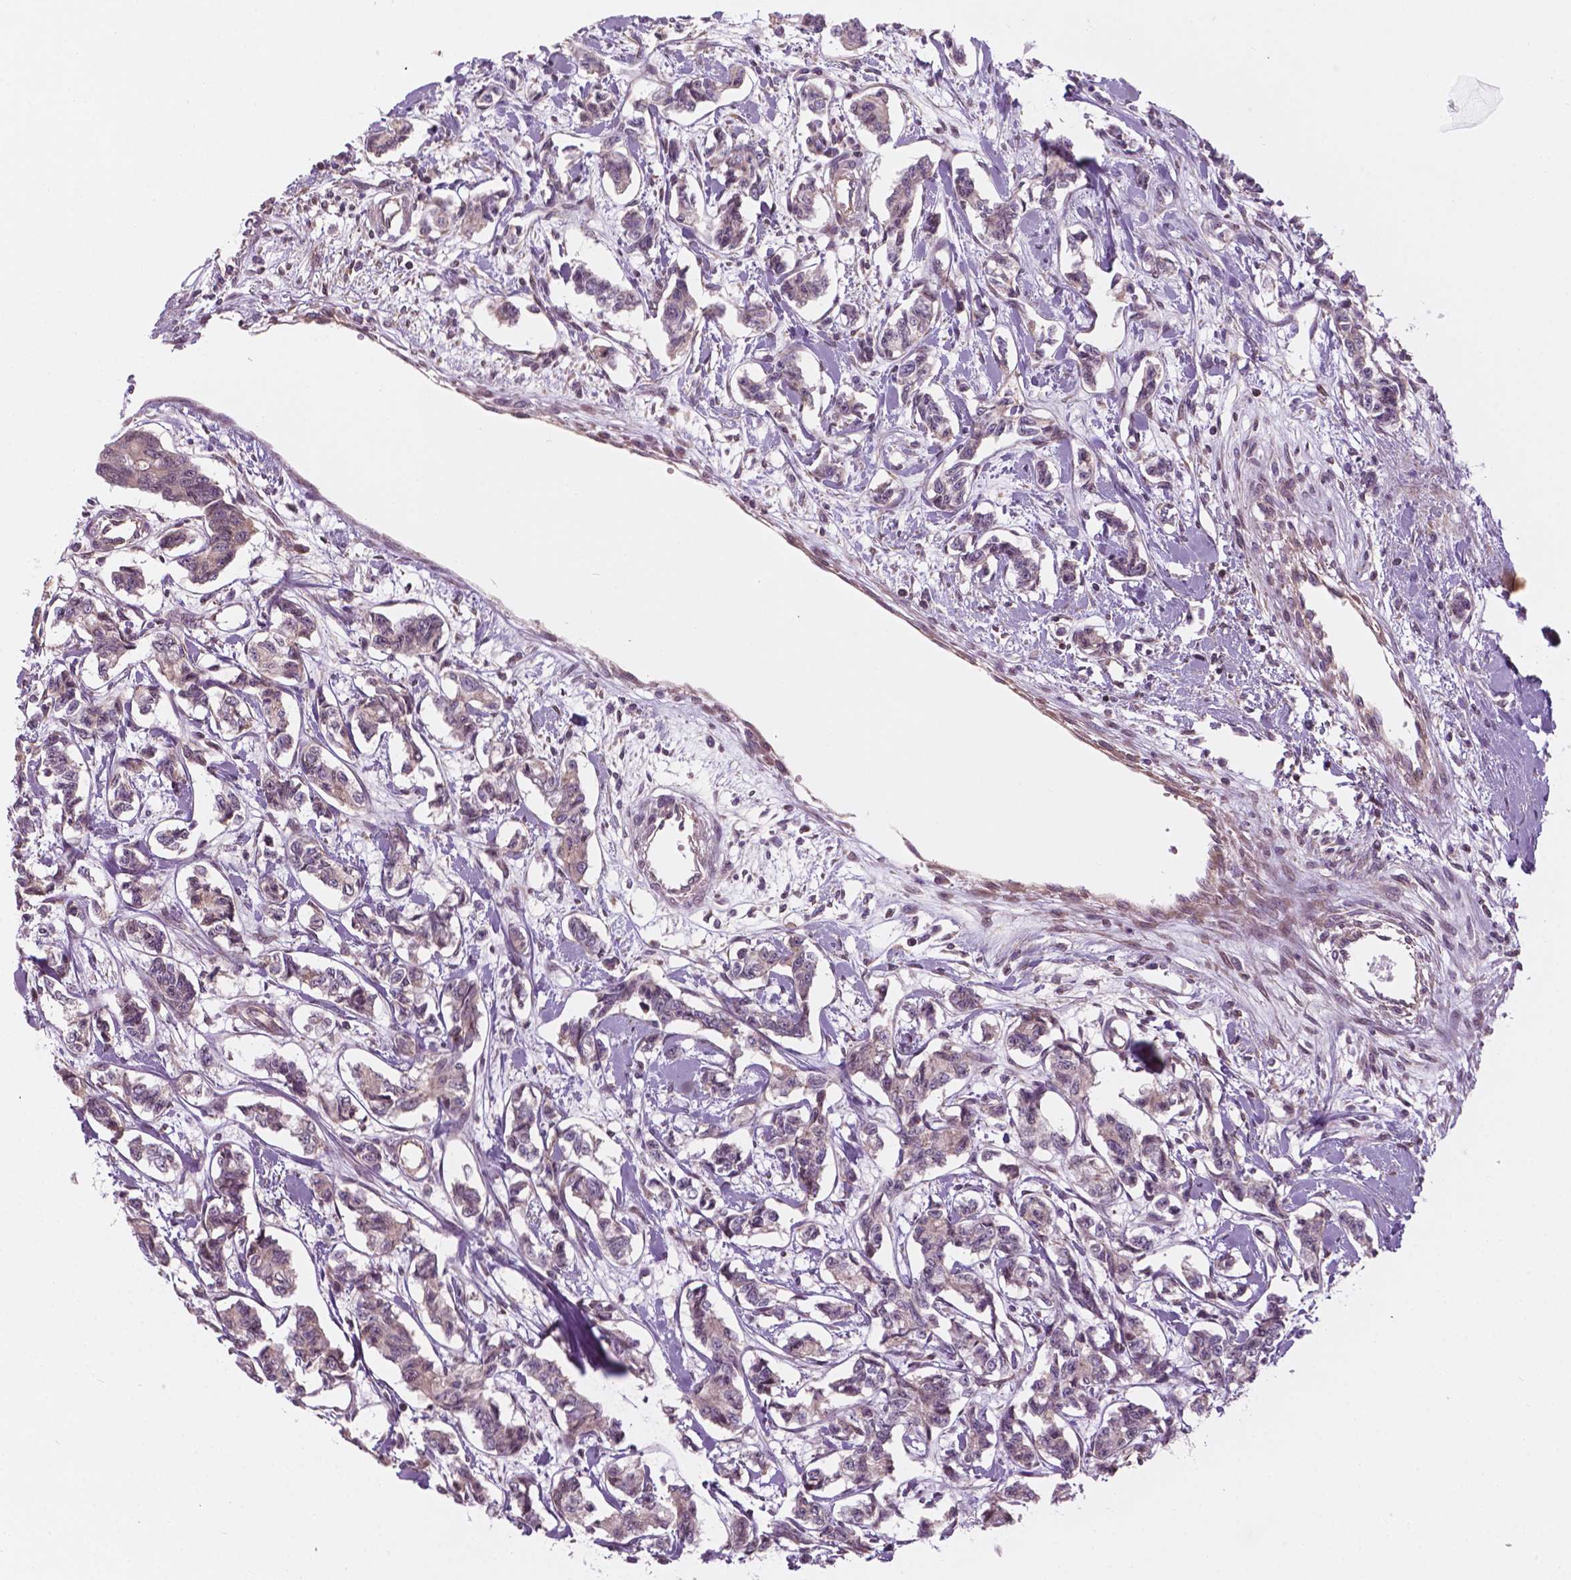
{"staining": {"intensity": "weak", "quantity": "<25%", "location": "cytoplasmic/membranous"}, "tissue": "carcinoid", "cell_type": "Tumor cells", "image_type": "cancer", "snomed": [{"axis": "morphology", "description": "Carcinoid, malignant, NOS"}, {"axis": "topography", "description": "Kidney"}], "caption": "A photomicrograph of human carcinoid is negative for staining in tumor cells.", "gene": "SURF4", "patient": {"sex": "female", "age": 41}}